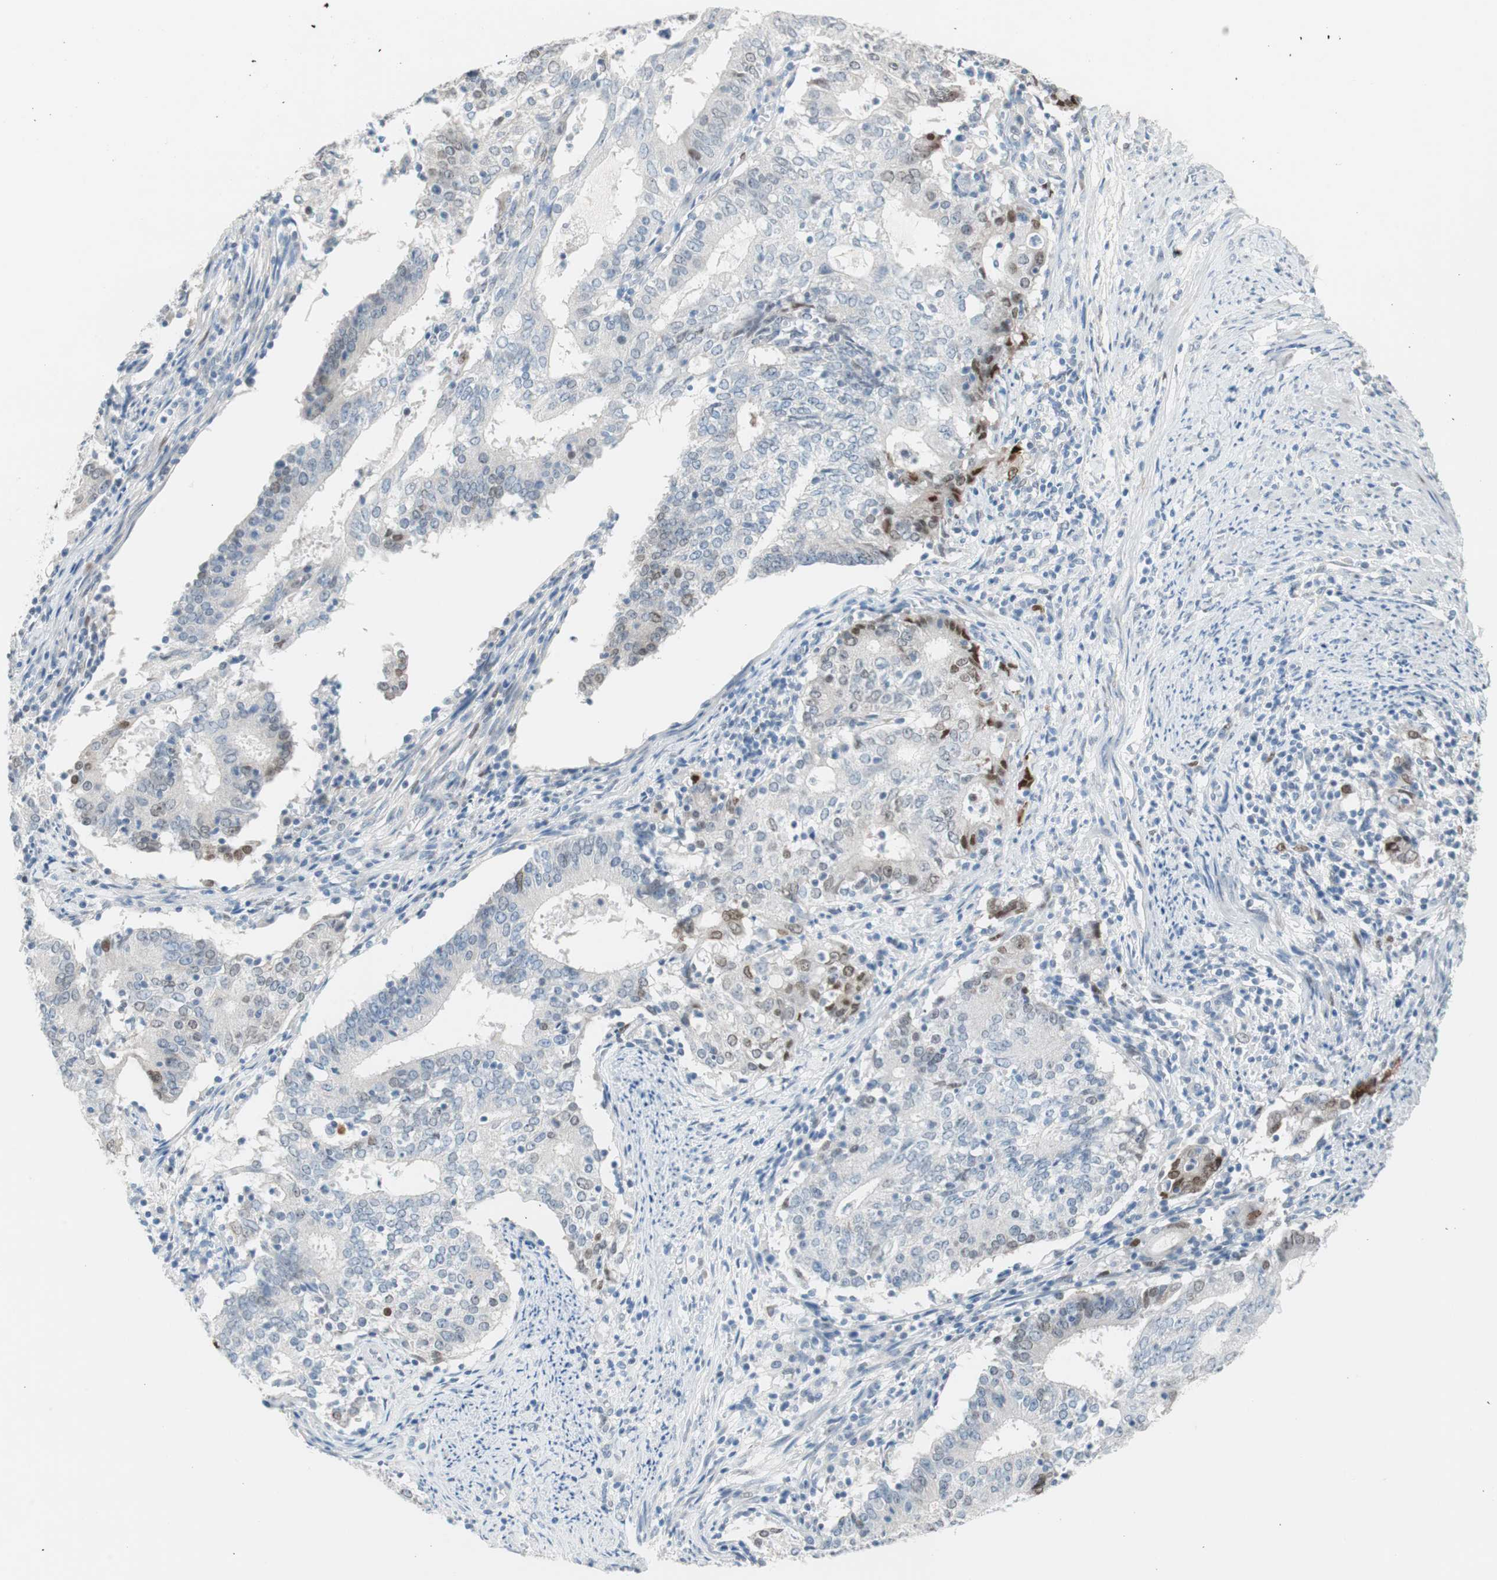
{"staining": {"intensity": "moderate", "quantity": "<25%", "location": "nuclear"}, "tissue": "cervical cancer", "cell_type": "Tumor cells", "image_type": "cancer", "snomed": [{"axis": "morphology", "description": "Adenocarcinoma, NOS"}, {"axis": "topography", "description": "Cervix"}], "caption": "A histopathology image of human cervical adenocarcinoma stained for a protein exhibits moderate nuclear brown staining in tumor cells.", "gene": "FOSL1", "patient": {"sex": "female", "age": 44}}